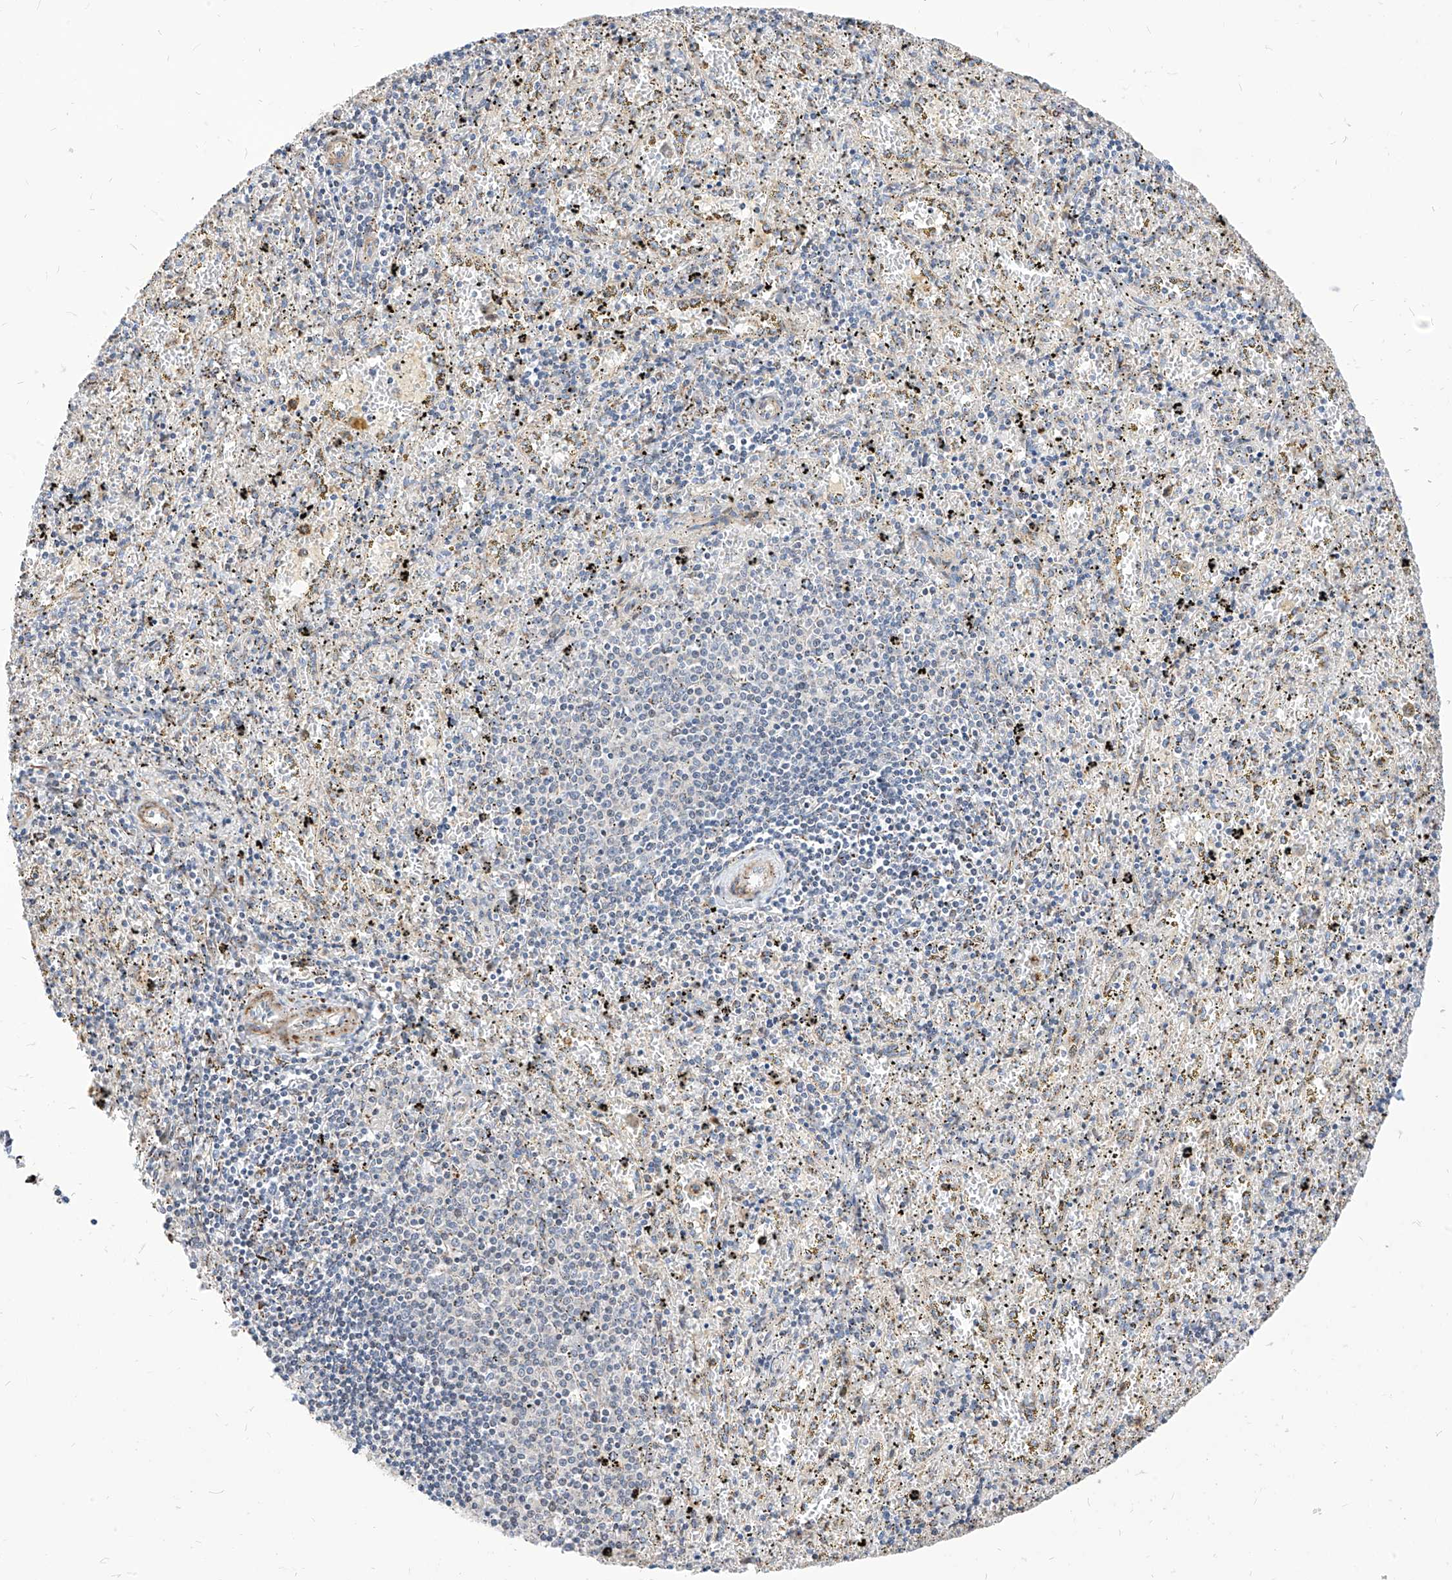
{"staining": {"intensity": "moderate", "quantity": "<25%", "location": "cytoplasmic/membranous"}, "tissue": "spleen", "cell_type": "Cells in red pulp", "image_type": "normal", "snomed": [{"axis": "morphology", "description": "Normal tissue, NOS"}, {"axis": "topography", "description": "Spleen"}], "caption": "The micrograph demonstrates immunohistochemical staining of benign spleen. There is moderate cytoplasmic/membranous expression is appreciated in about <25% of cells in red pulp. (DAB = brown stain, brightfield microscopy at high magnification).", "gene": "TTLL8", "patient": {"sex": "male", "age": 11}}